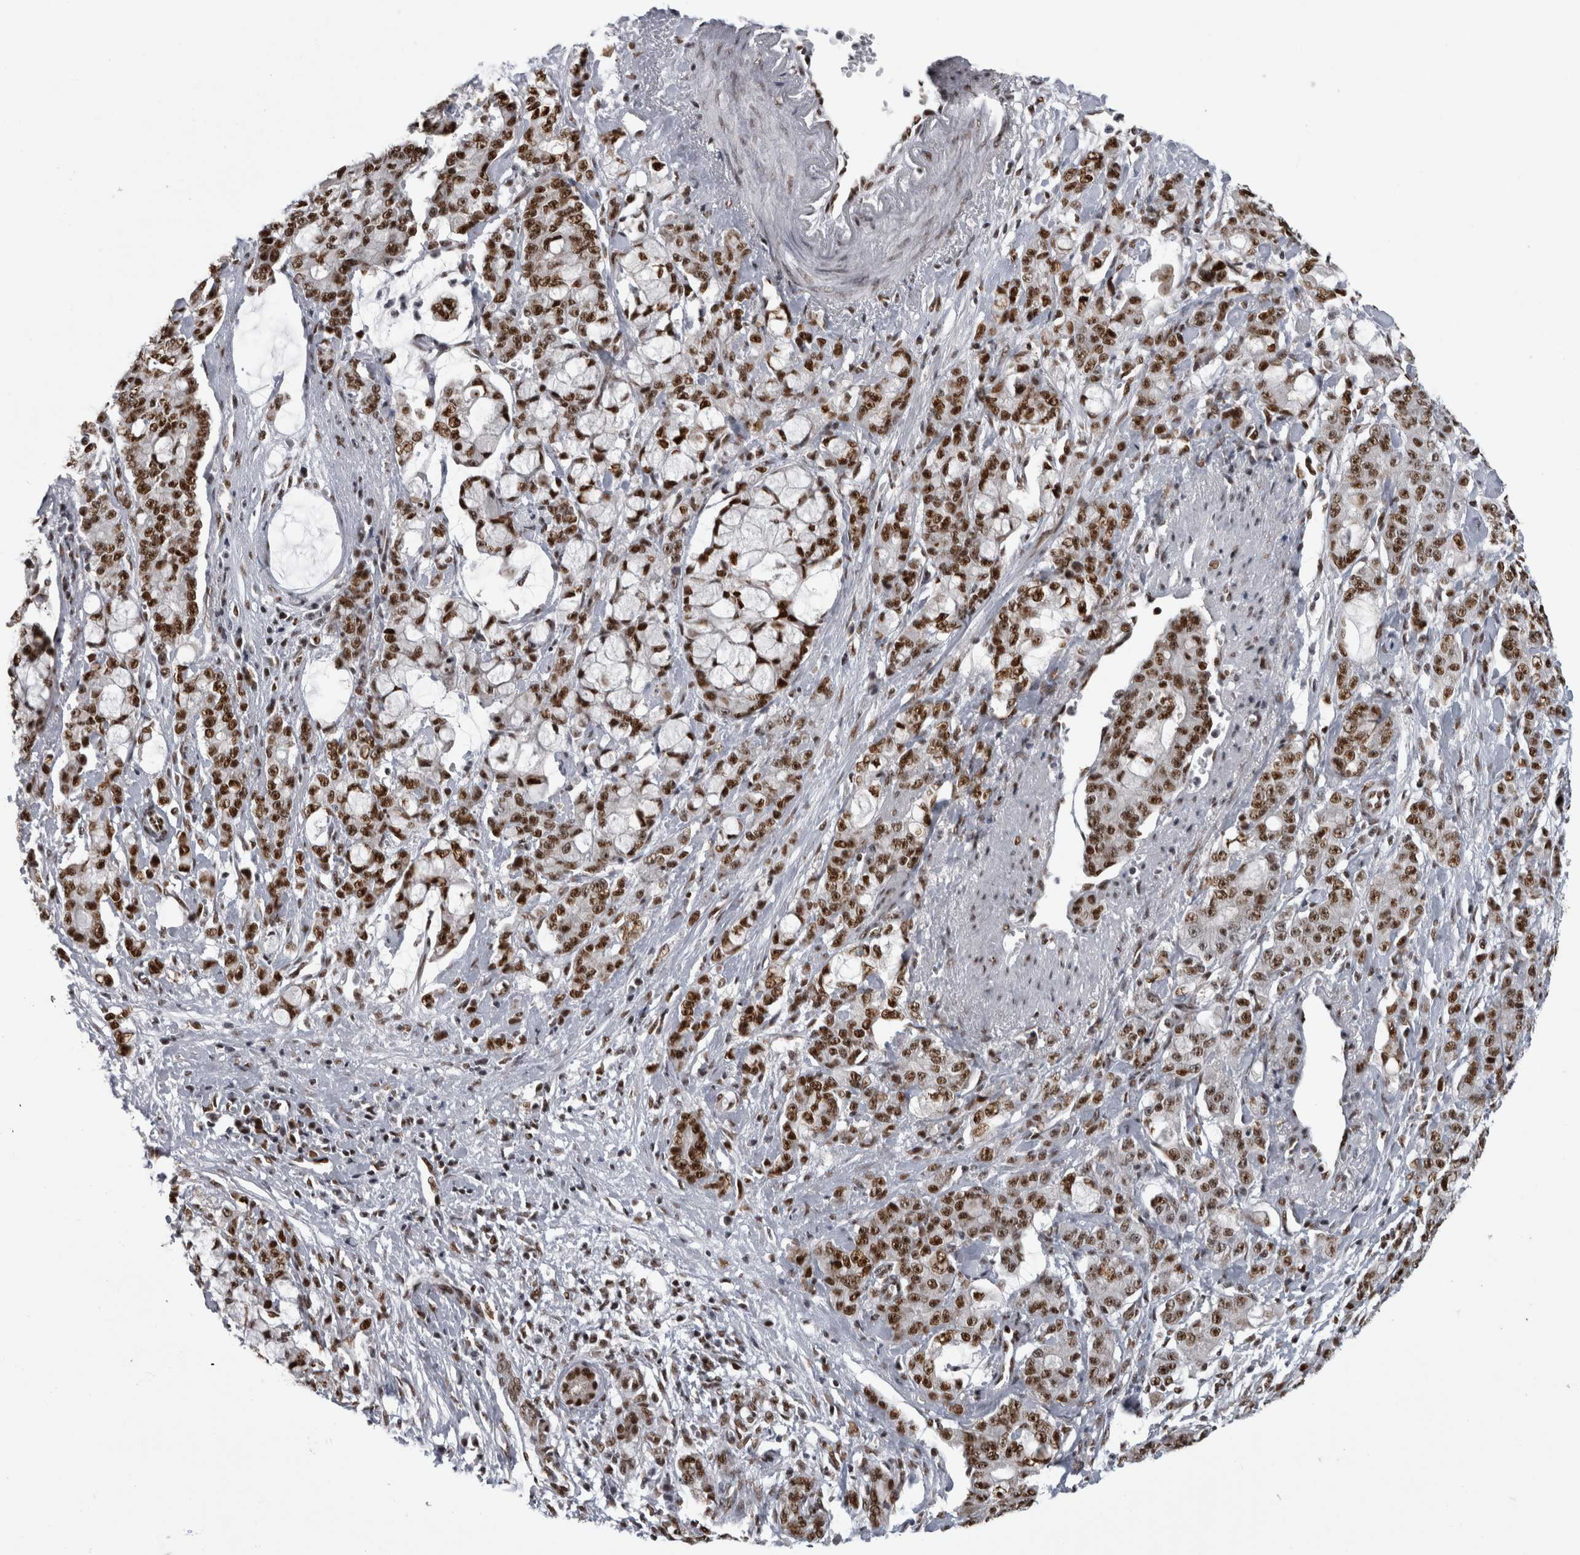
{"staining": {"intensity": "strong", "quantity": ">75%", "location": "nuclear"}, "tissue": "pancreatic cancer", "cell_type": "Tumor cells", "image_type": "cancer", "snomed": [{"axis": "morphology", "description": "Adenocarcinoma, NOS"}, {"axis": "topography", "description": "Pancreas"}], "caption": "Tumor cells show high levels of strong nuclear staining in approximately >75% of cells in human adenocarcinoma (pancreatic).", "gene": "ZSCAN2", "patient": {"sex": "female", "age": 73}}